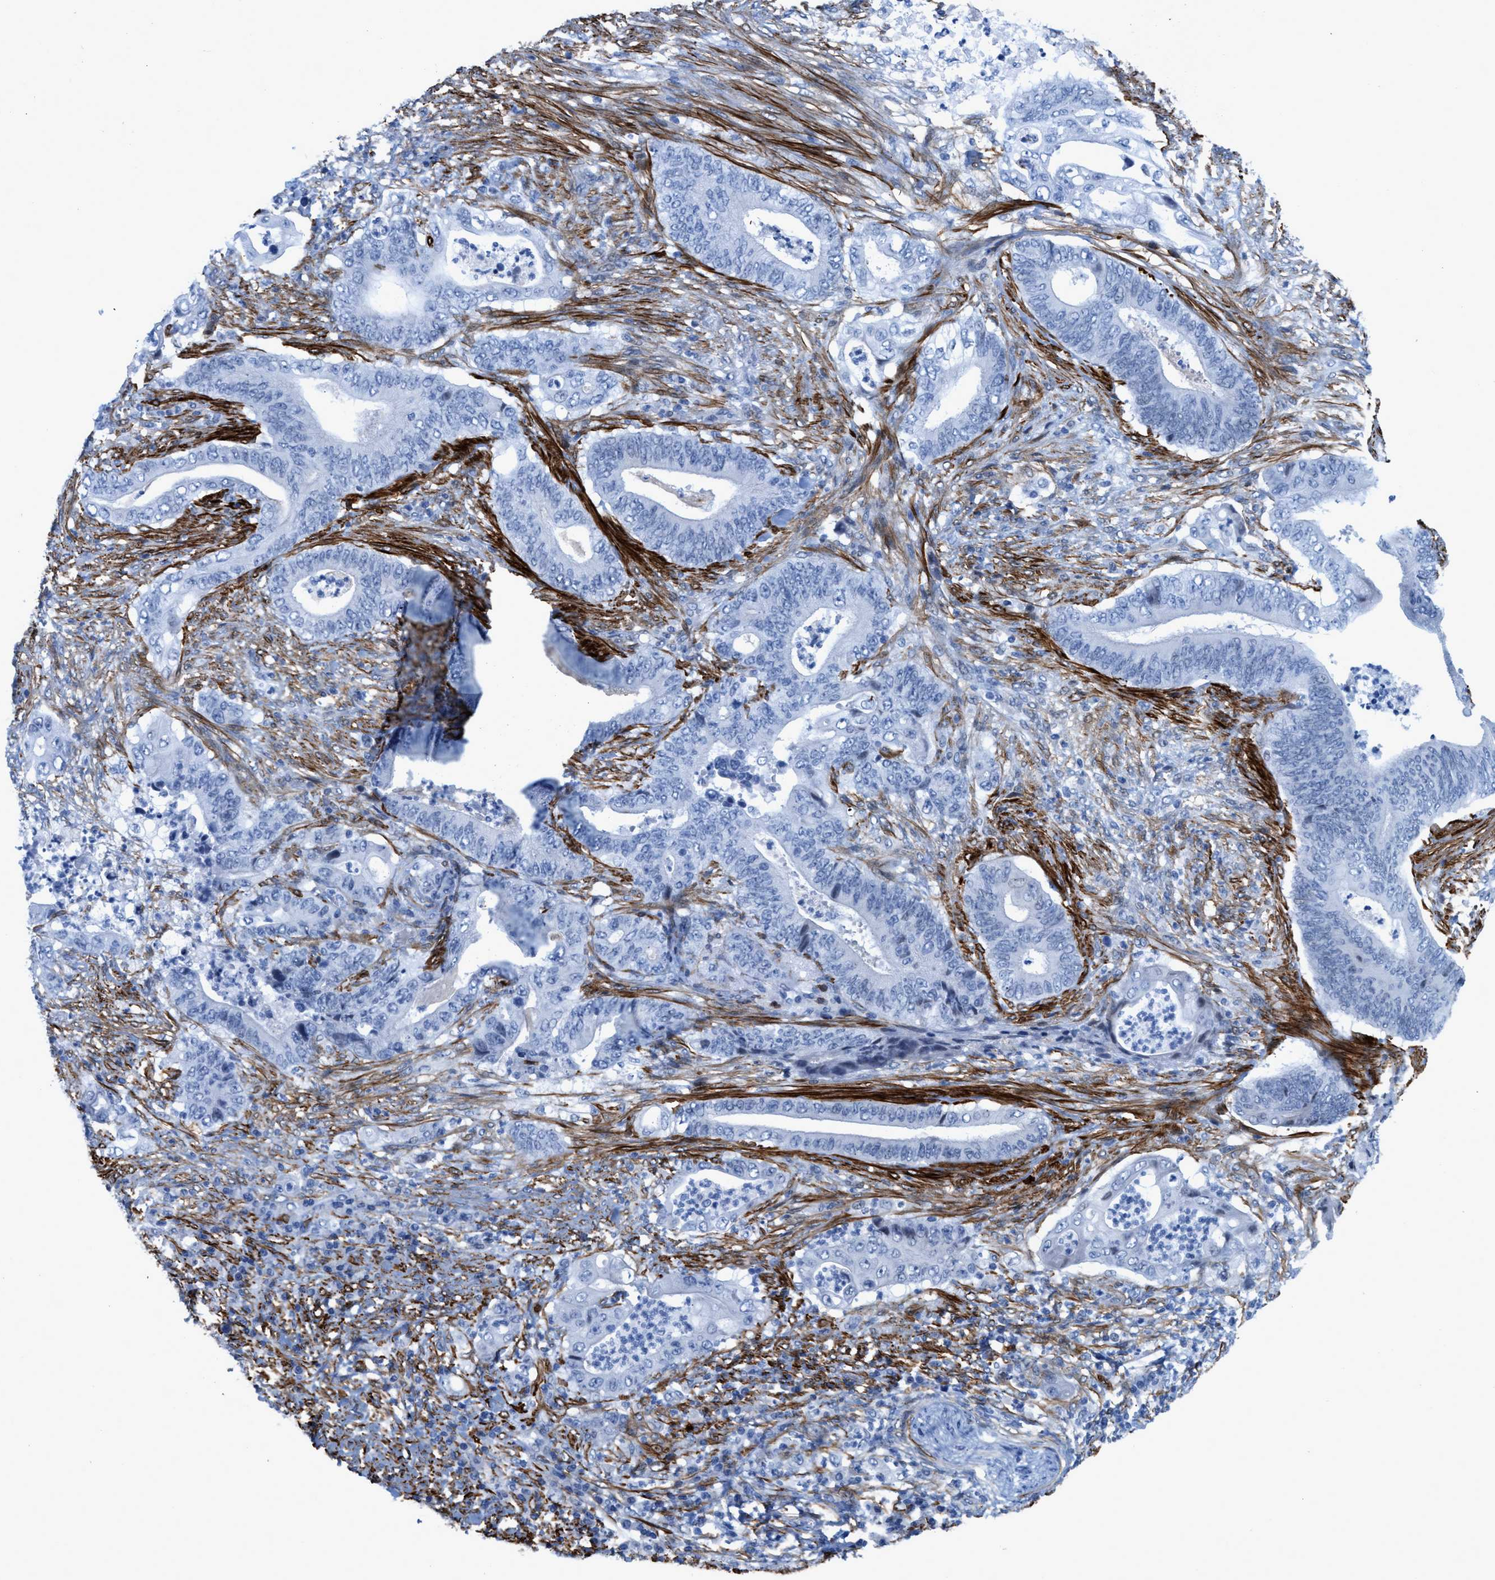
{"staining": {"intensity": "negative", "quantity": "none", "location": "none"}, "tissue": "stomach cancer", "cell_type": "Tumor cells", "image_type": "cancer", "snomed": [{"axis": "morphology", "description": "Adenocarcinoma, NOS"}, {"axis": "topography", "description": "Stomach"}], "caption": "Stomach adenocarcinoma was stained to show a protein in brown. There is no significant positivity in tumor cells.", "gene": "TAGLN", "patient": {"sex": "female", "age": 73}}